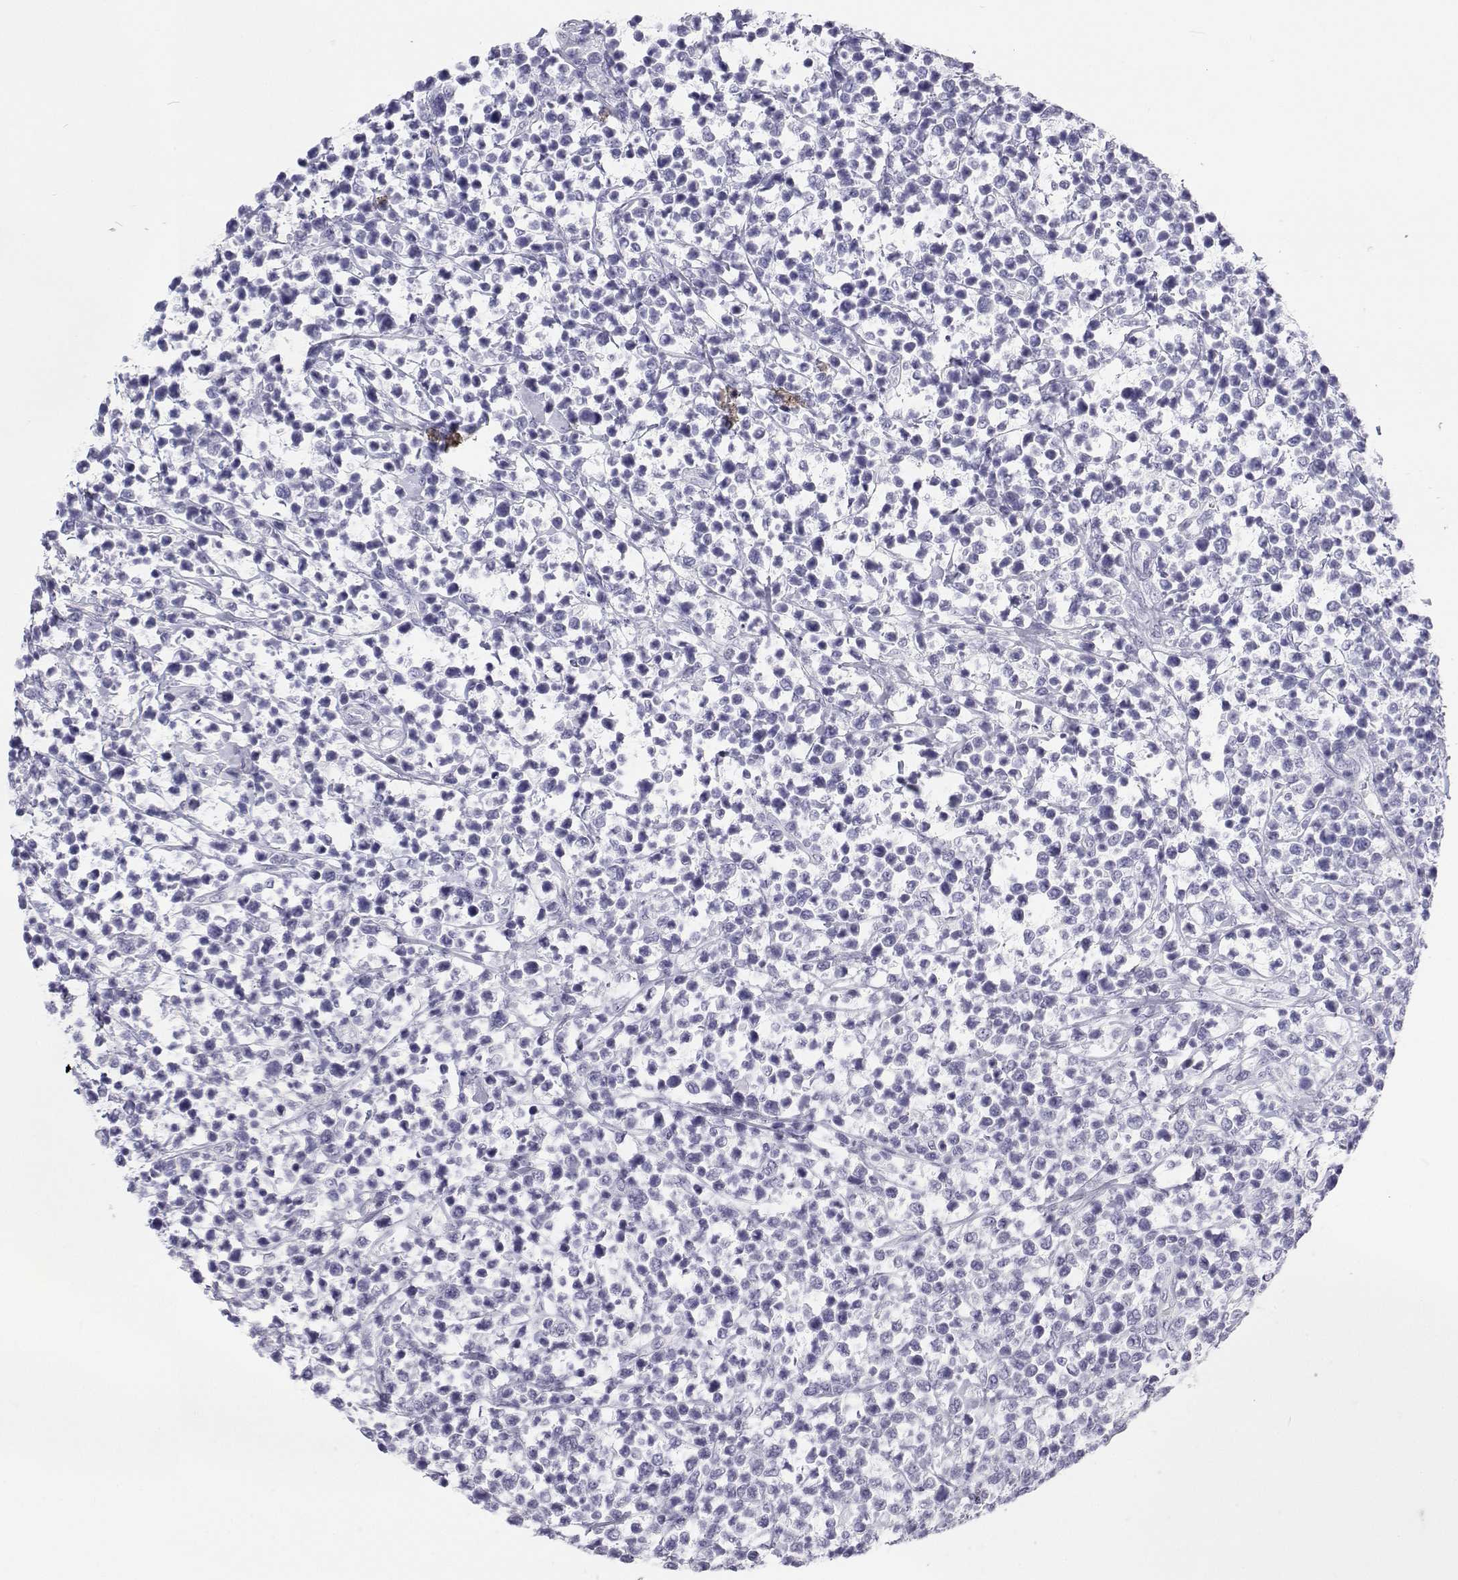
{"staining": {"intensity": "negative", "quantity": "none", "location": "none"}, "tissue": "lymphoma", "cell_type": "Tumor cells", "image_type": "cancer", "snomed": [{"axis": "morphology", "description": "Malignant lymphoma, non-Hodgkin's type, High grade"}, {"axis": "topography", "description": "Soft tissue"}], "caption": "High magnification brightfield microscopy of lymphoma stained with DAB (3,3'-diaminobenzidine) (brown) and counterstained with hematoxylin (blue): tumor cells show no significant staining.", "gene": "SFTPB", "patient": {"sex": "female", "age": 56}}